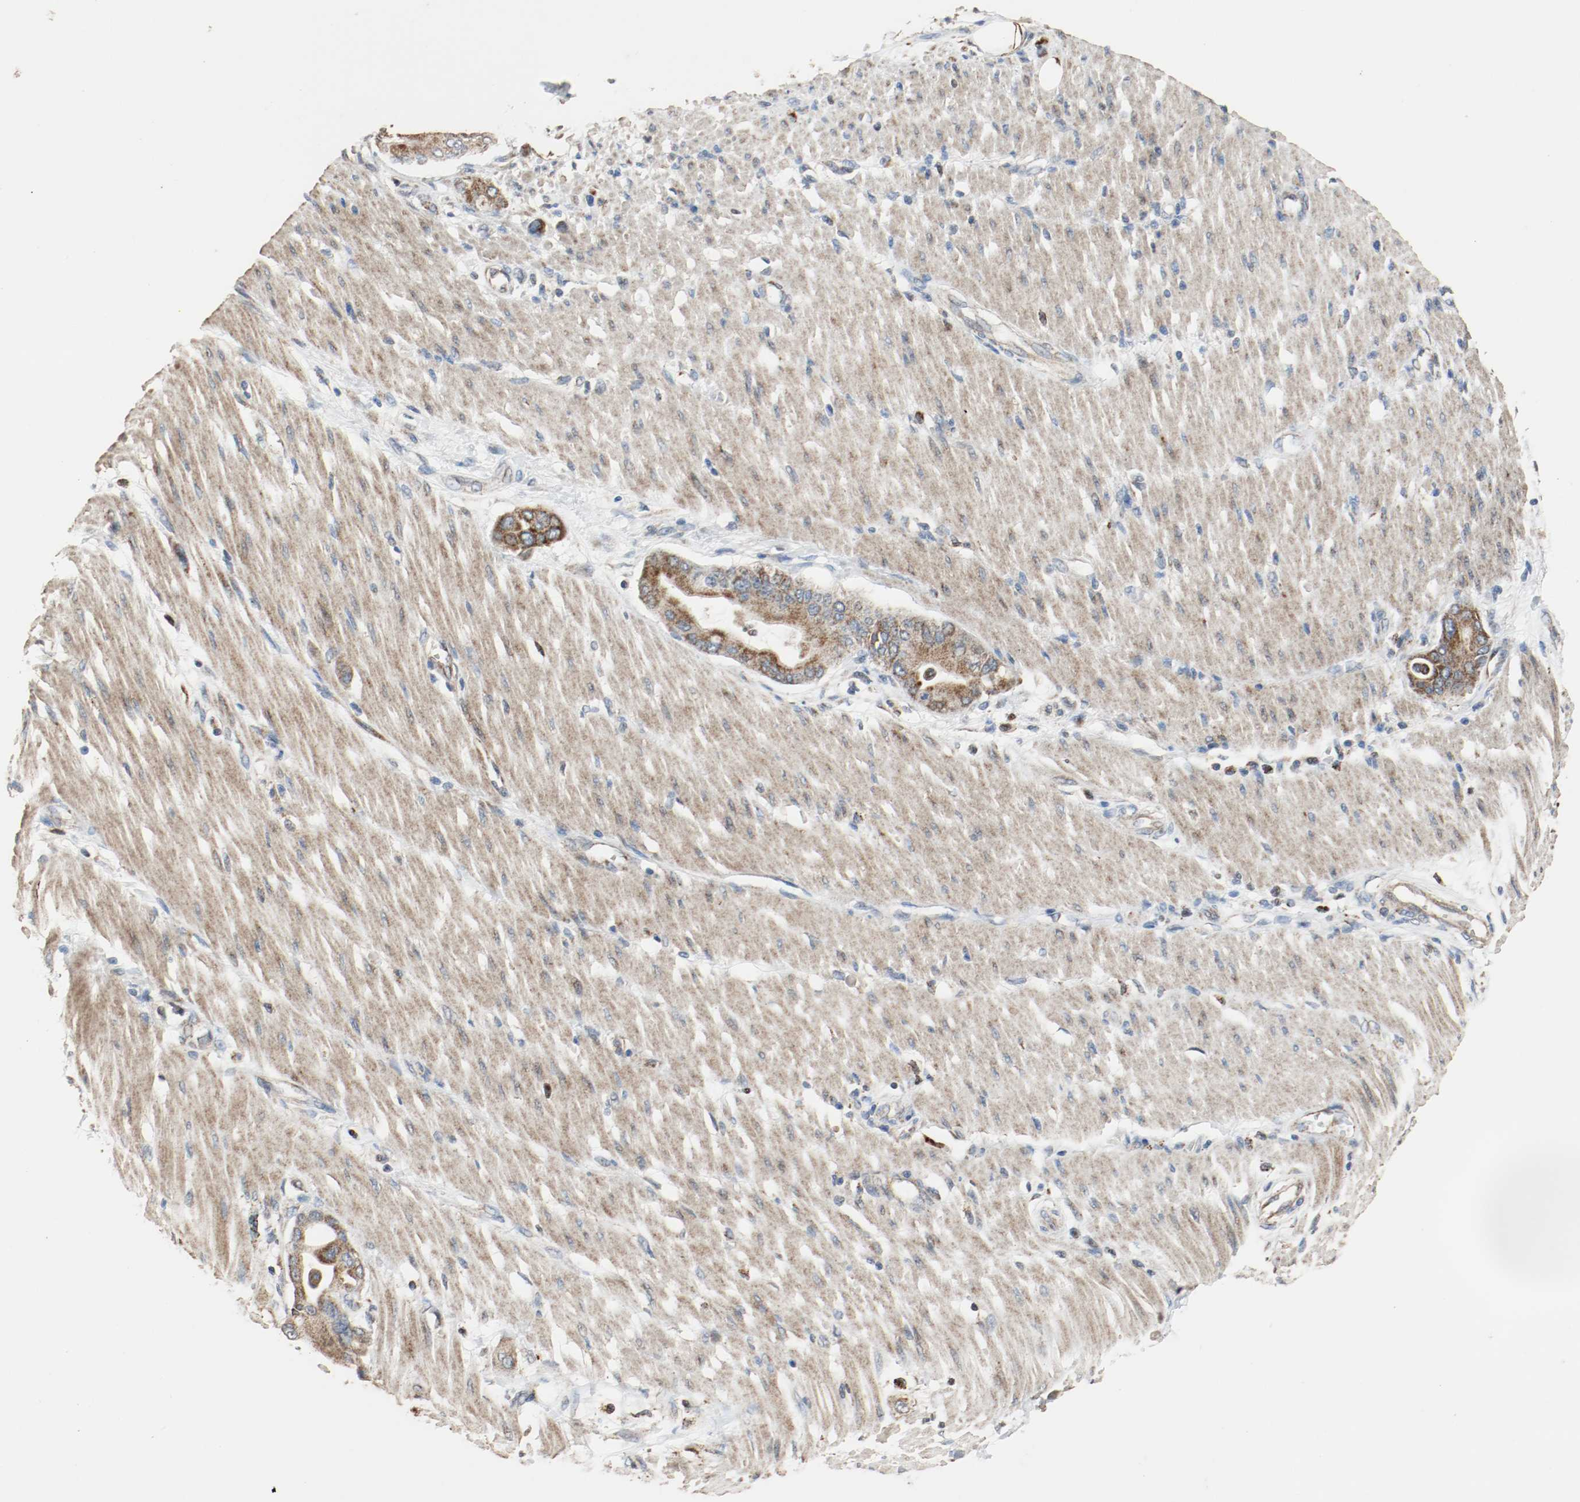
{"staining": {"intensity": "strong", "quantity": ">75%", "location": "cytoplasmic/membranous"}, "tissue": "pancreatic cancer", "cell_type": "Tumor cells", "image_type": "cancer", "snomed": [{"axis": "morphology", "description": "Adenocarcinoma, NOS"}, {"axis": "morphology", "description": "Adenocarcinoma, metastatic, NOS"}, {"axis": "topography", "description": "Lymph node"}, {"axis": "topography", "description": "Pancreas"}, {"axis": "topography", "description": "Duodenum"}], "caption": "Immunohistochemistry (IHC) (DAB (3,3'-diaminobenzidine)) staining of human metastatic adenocarcinoma (pancreatic) displays strong cytoplasmic/membranous protein staining in approximately >75% of tumor cells.", "gene": "ALDH4A1", "patient": {"sex": "female", "age": 64}}